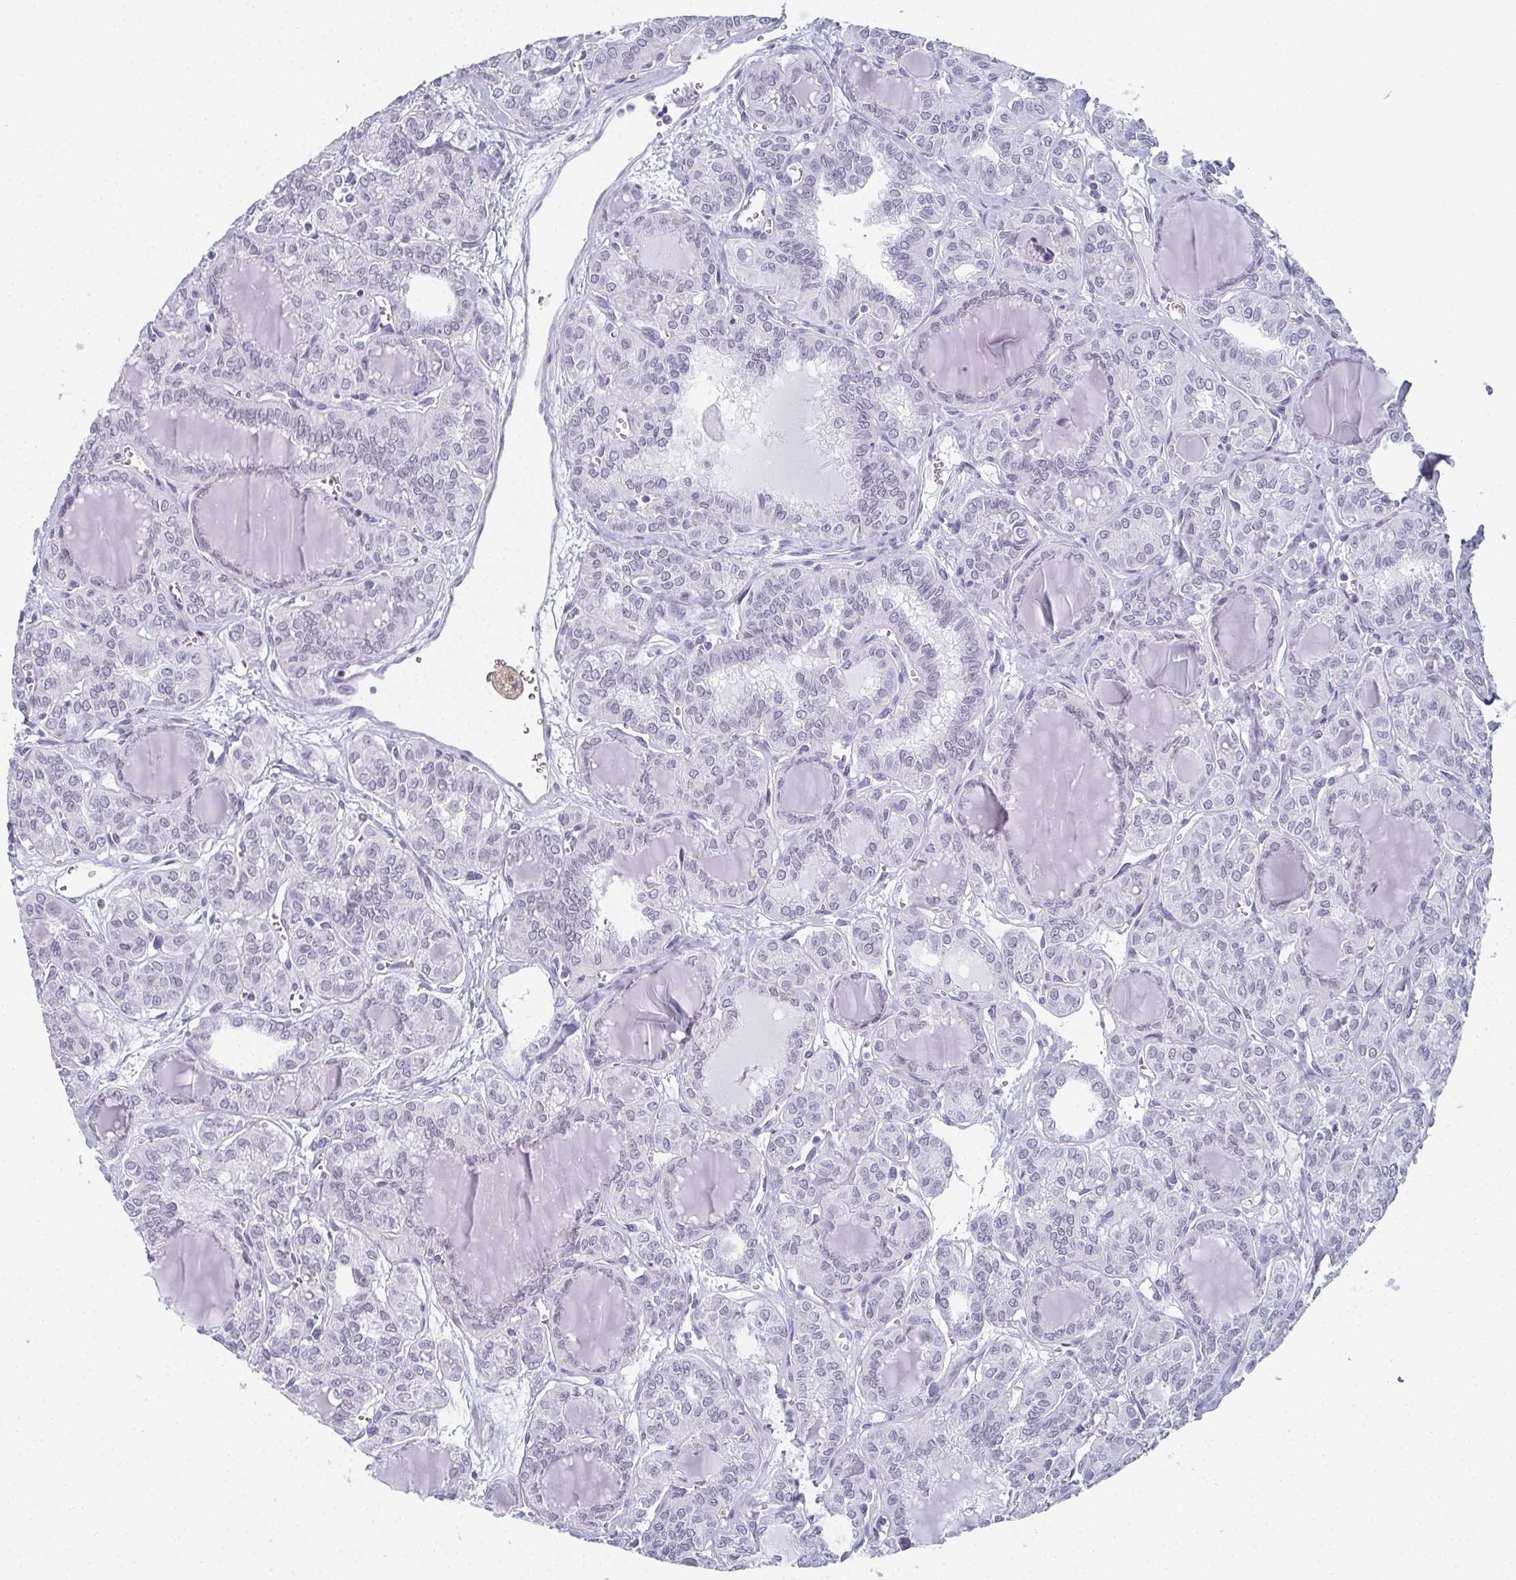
{"staining": {"intensity": "negative", "quantity": "none", "location": "none"}, "tissue": "thyroid cancer", "cell_type": "Tumor cells", "image_type": "cancer", "snomed": [{"axis": "morphology", "description": "Papillary adenocarcinoma, NOS"}, {"axis": "topography", "description": "Thyroid gland"}], "caption": "DAB (3,3'-diaminobenzidine) immunohistochemical staining of papillary adenocarcinoma (thyroid) exhibits no significant expression in tumor cells. (Brightfield microscopy of DAB IHC at high magnification).", "gene": "PYCR3", "patient": {"sex": "female", "age": 41}}